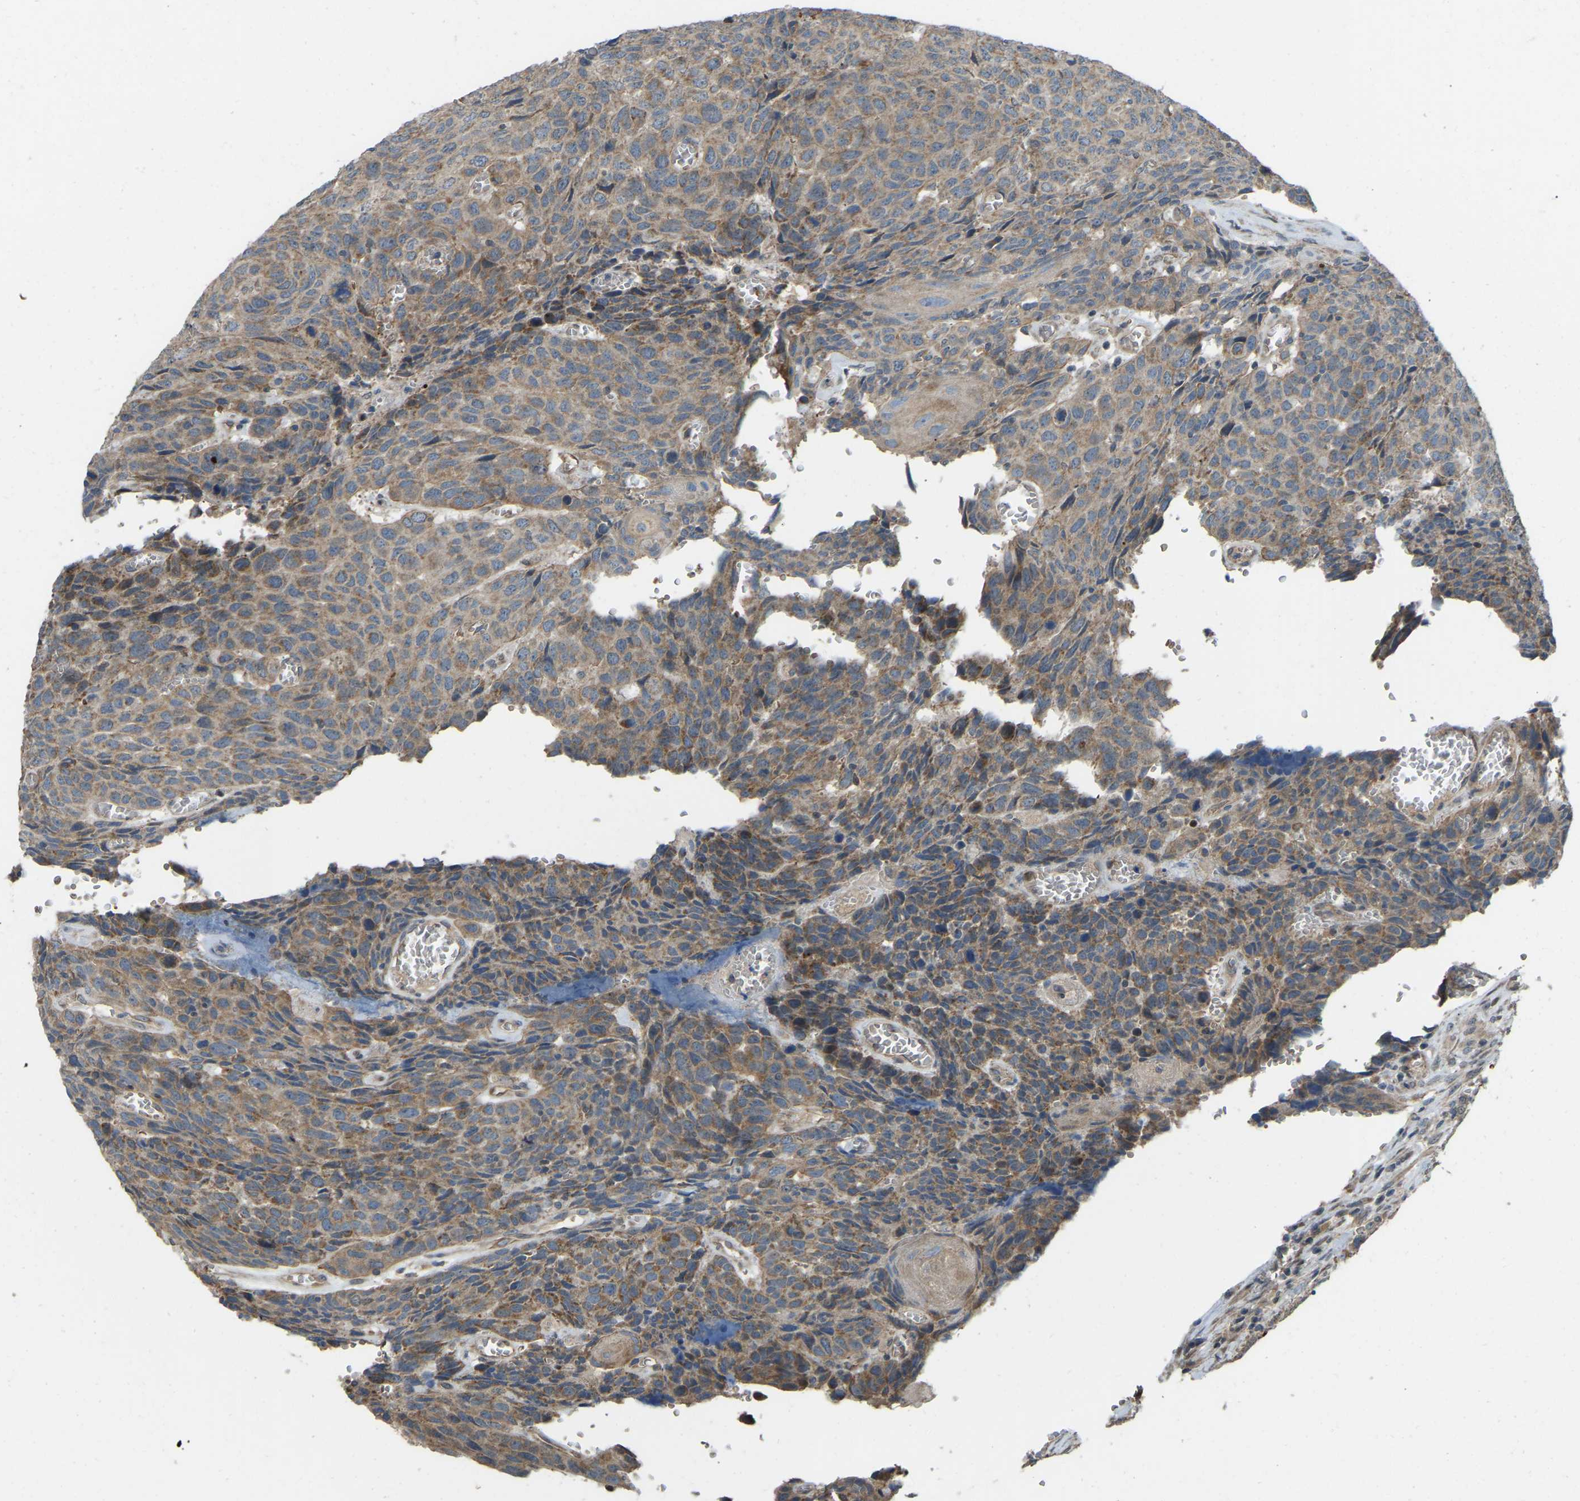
{"staining": {"intensity": "moderate", "quantity": ">75%", "location": "cytoplasmic/membranous"}, "tissue": "head and neck cancer", "cell_type": "Tumor cells", "image_type": "cancer", "snomed": [{"axis": "morphology", "description": "Squamous cell carcinoma, NOS"}, {"axis": "topography", "description": "Head-Neck"}], "caption": "Immunohistochemical staining of head and neck cancer (squamous cell carcinoma) displays medium levels of moderate cytoplasmic/membranous protein expression in about >75% of tumor cells.", "gene": "C21orf91", "patient": {"sex": "male", "age": 66}}